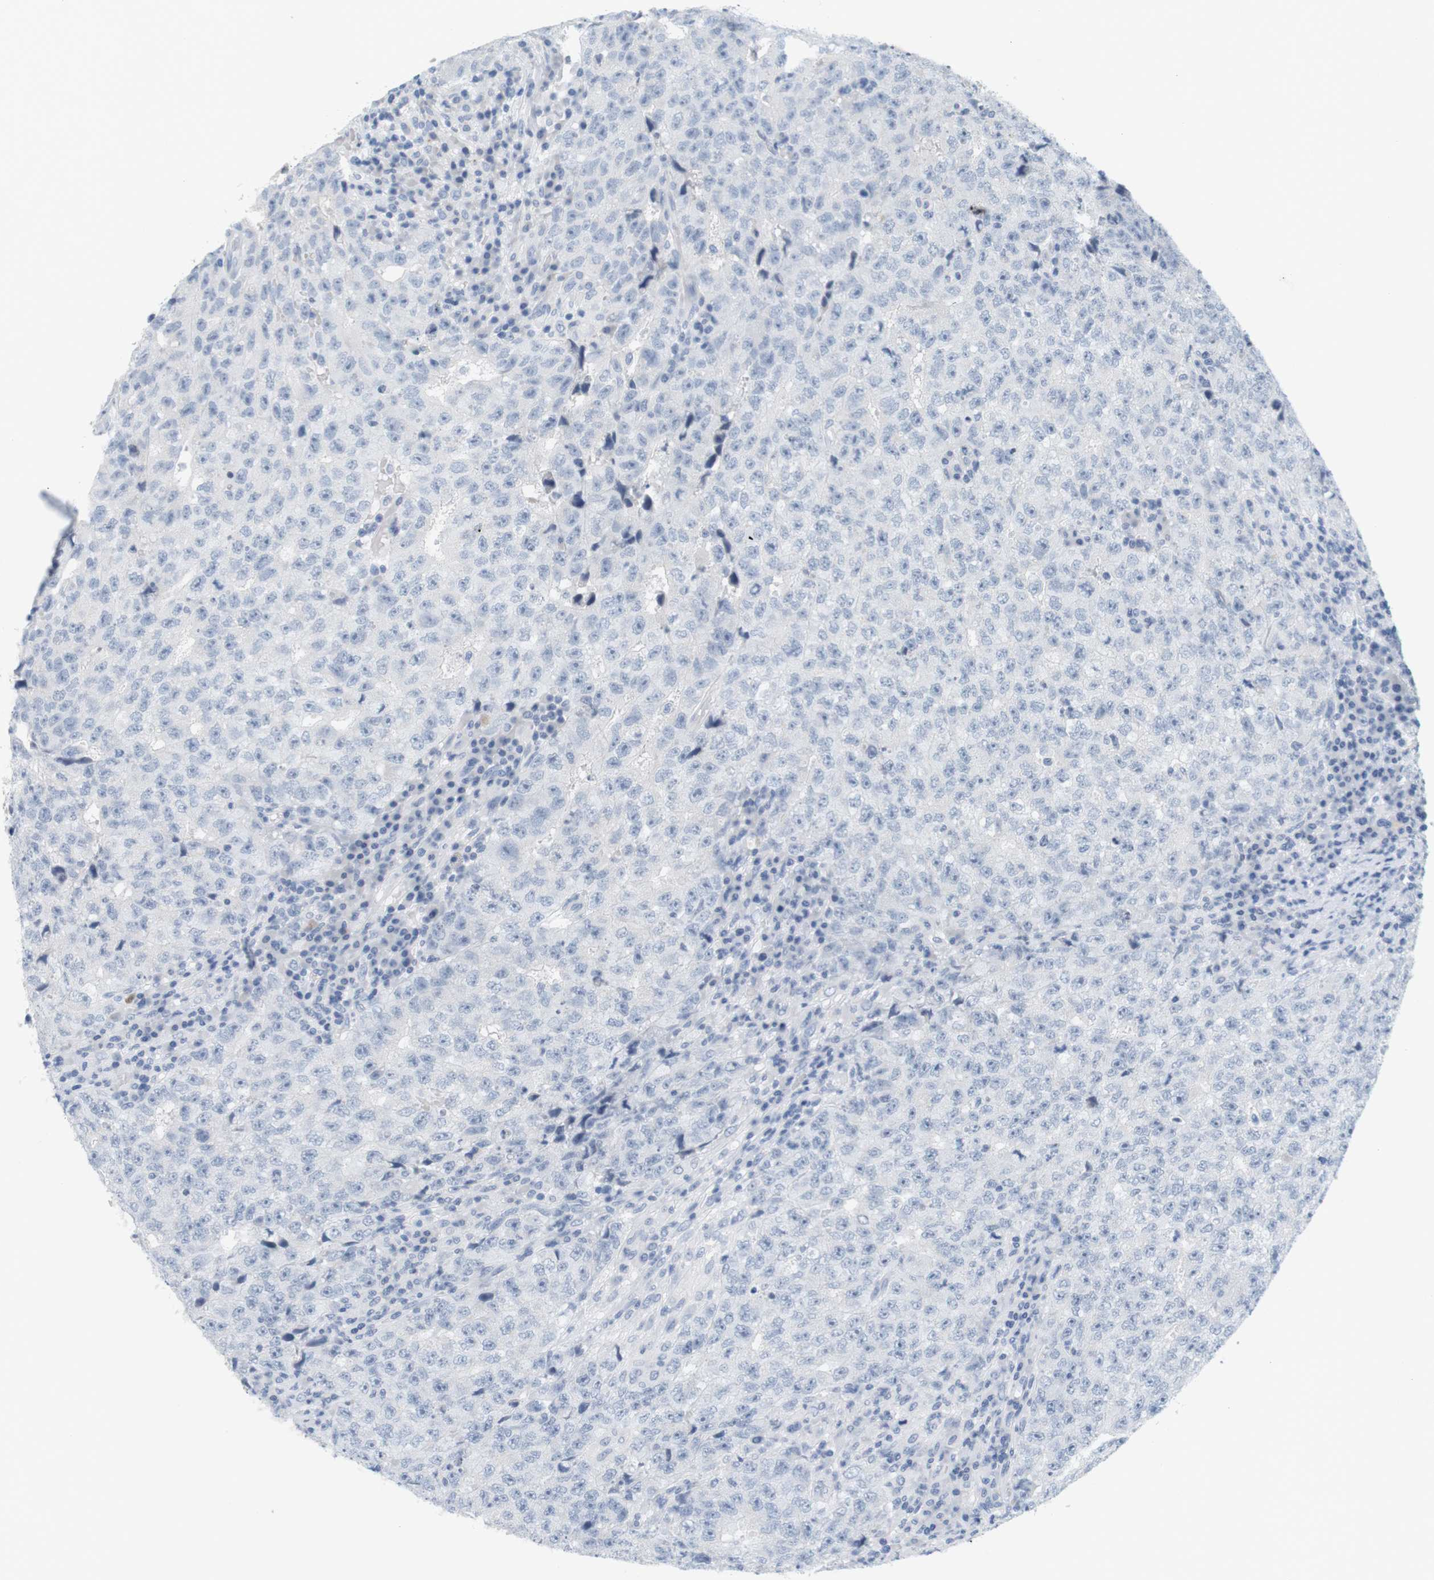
{"staining": {"intensity": "negative", "quantity": "none", "location": "none"}, "tissue": "testis cancer", "cell_type": "Tumor cells", "image_type": "cancer", "snomed": [{"axis": "morphology", "description": "Necrosis, NOS"}, {"axis": "morphology", "description": "Carcinoma, Embryonal, NOS"}, {"axis": "topography", "description": "Testis"}], "caption": "Immunohistochemistry of embryonal carcinoma (testis) displays no staining in tumor cells.", "gene": "OPRM1", "patient": {"sex": "male", "age": 19}}